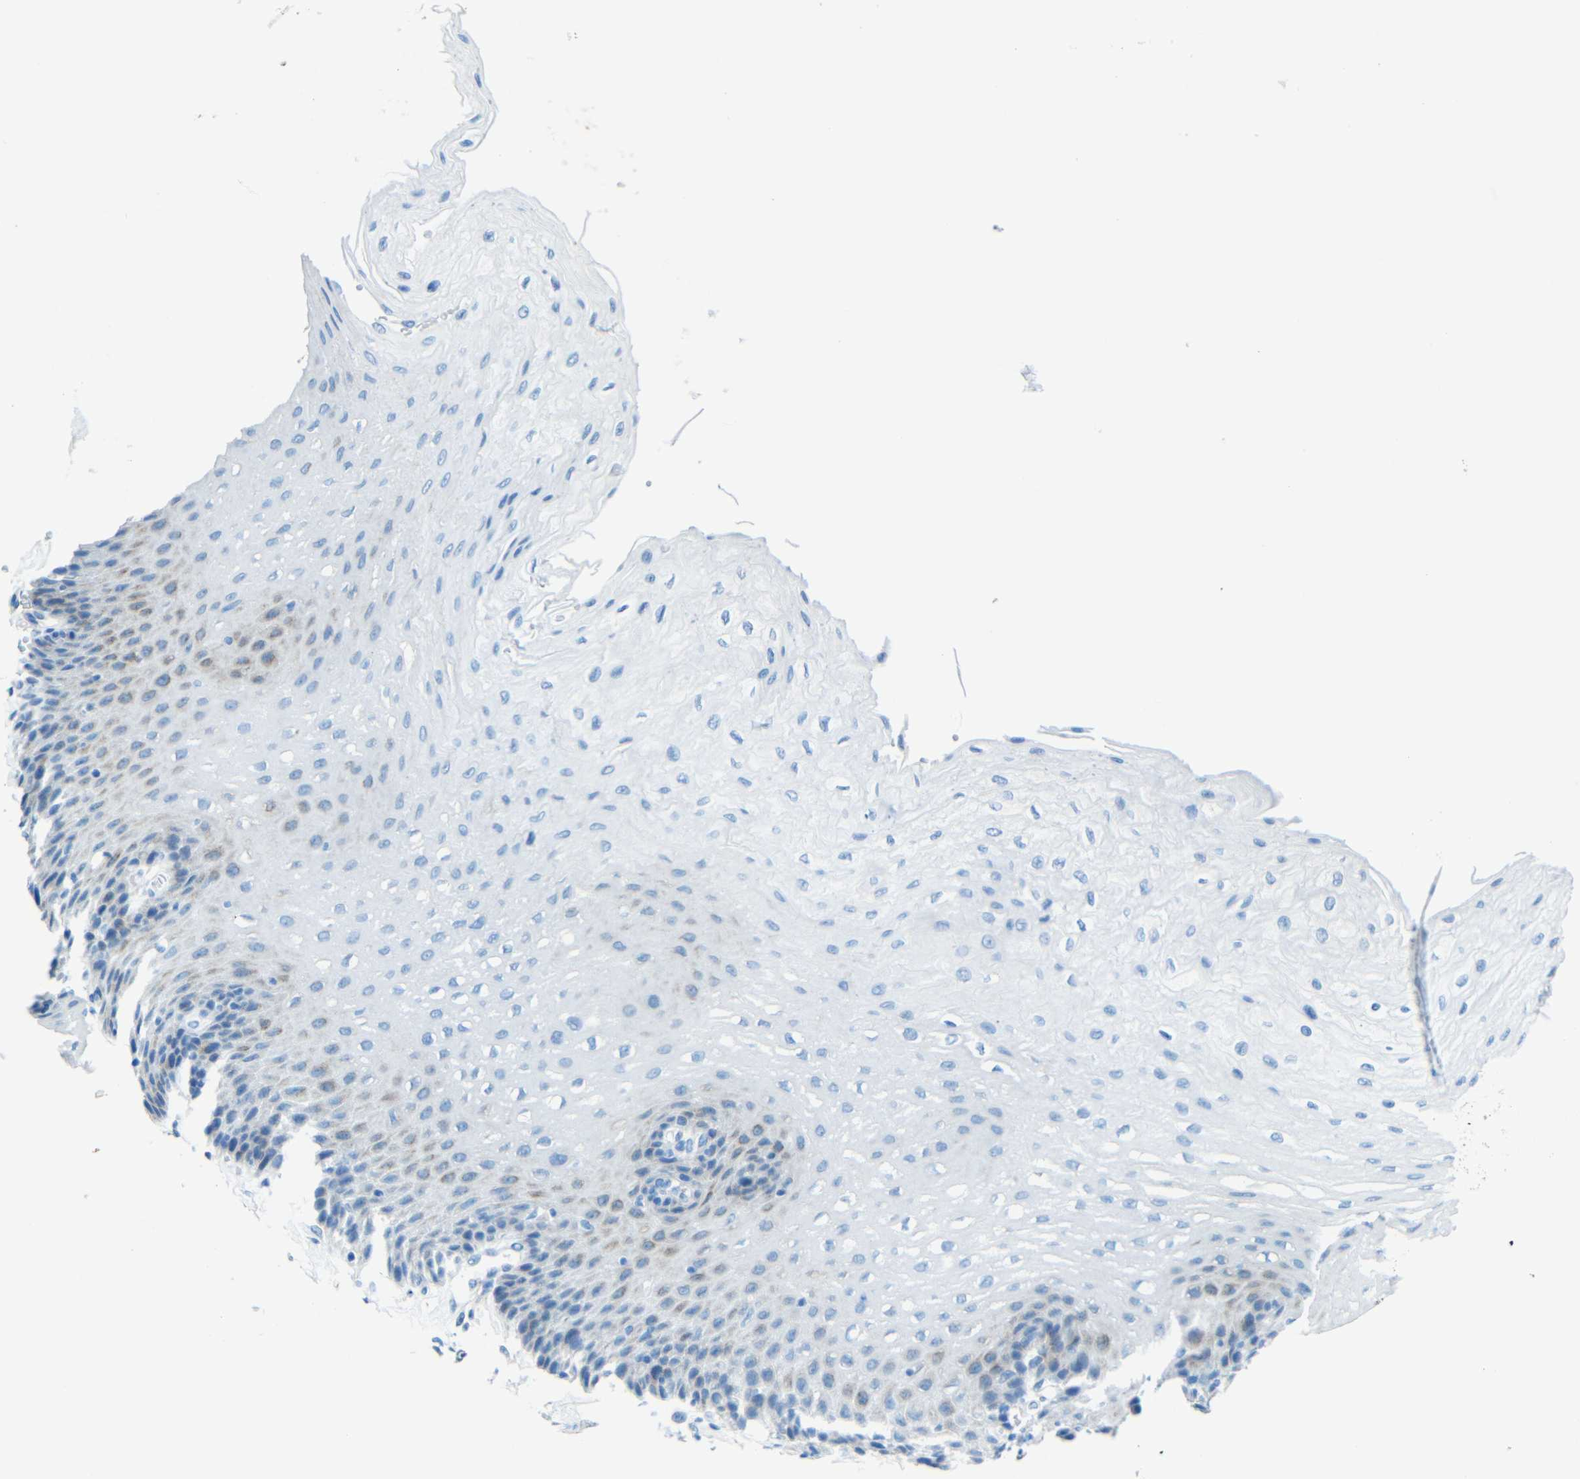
{"staining": {"intensity": "negative", "quantity": "none", "location": "none"}, "tissue": "esophagus", "cell_type": "Squamous epithelial cells", "image_type": "normal", "snomed": [{"axis": "morphology", "description": "Normal tissue, NOS"}, {"axis": "topography", "description": "Esophagus"}], "caption": "Immunohistochemical staining of normal esophagus displays no significant expression in squamous epithelial cells.", "gene": "TUBB4B", "patient": {"sex": "female", "age": 72}}